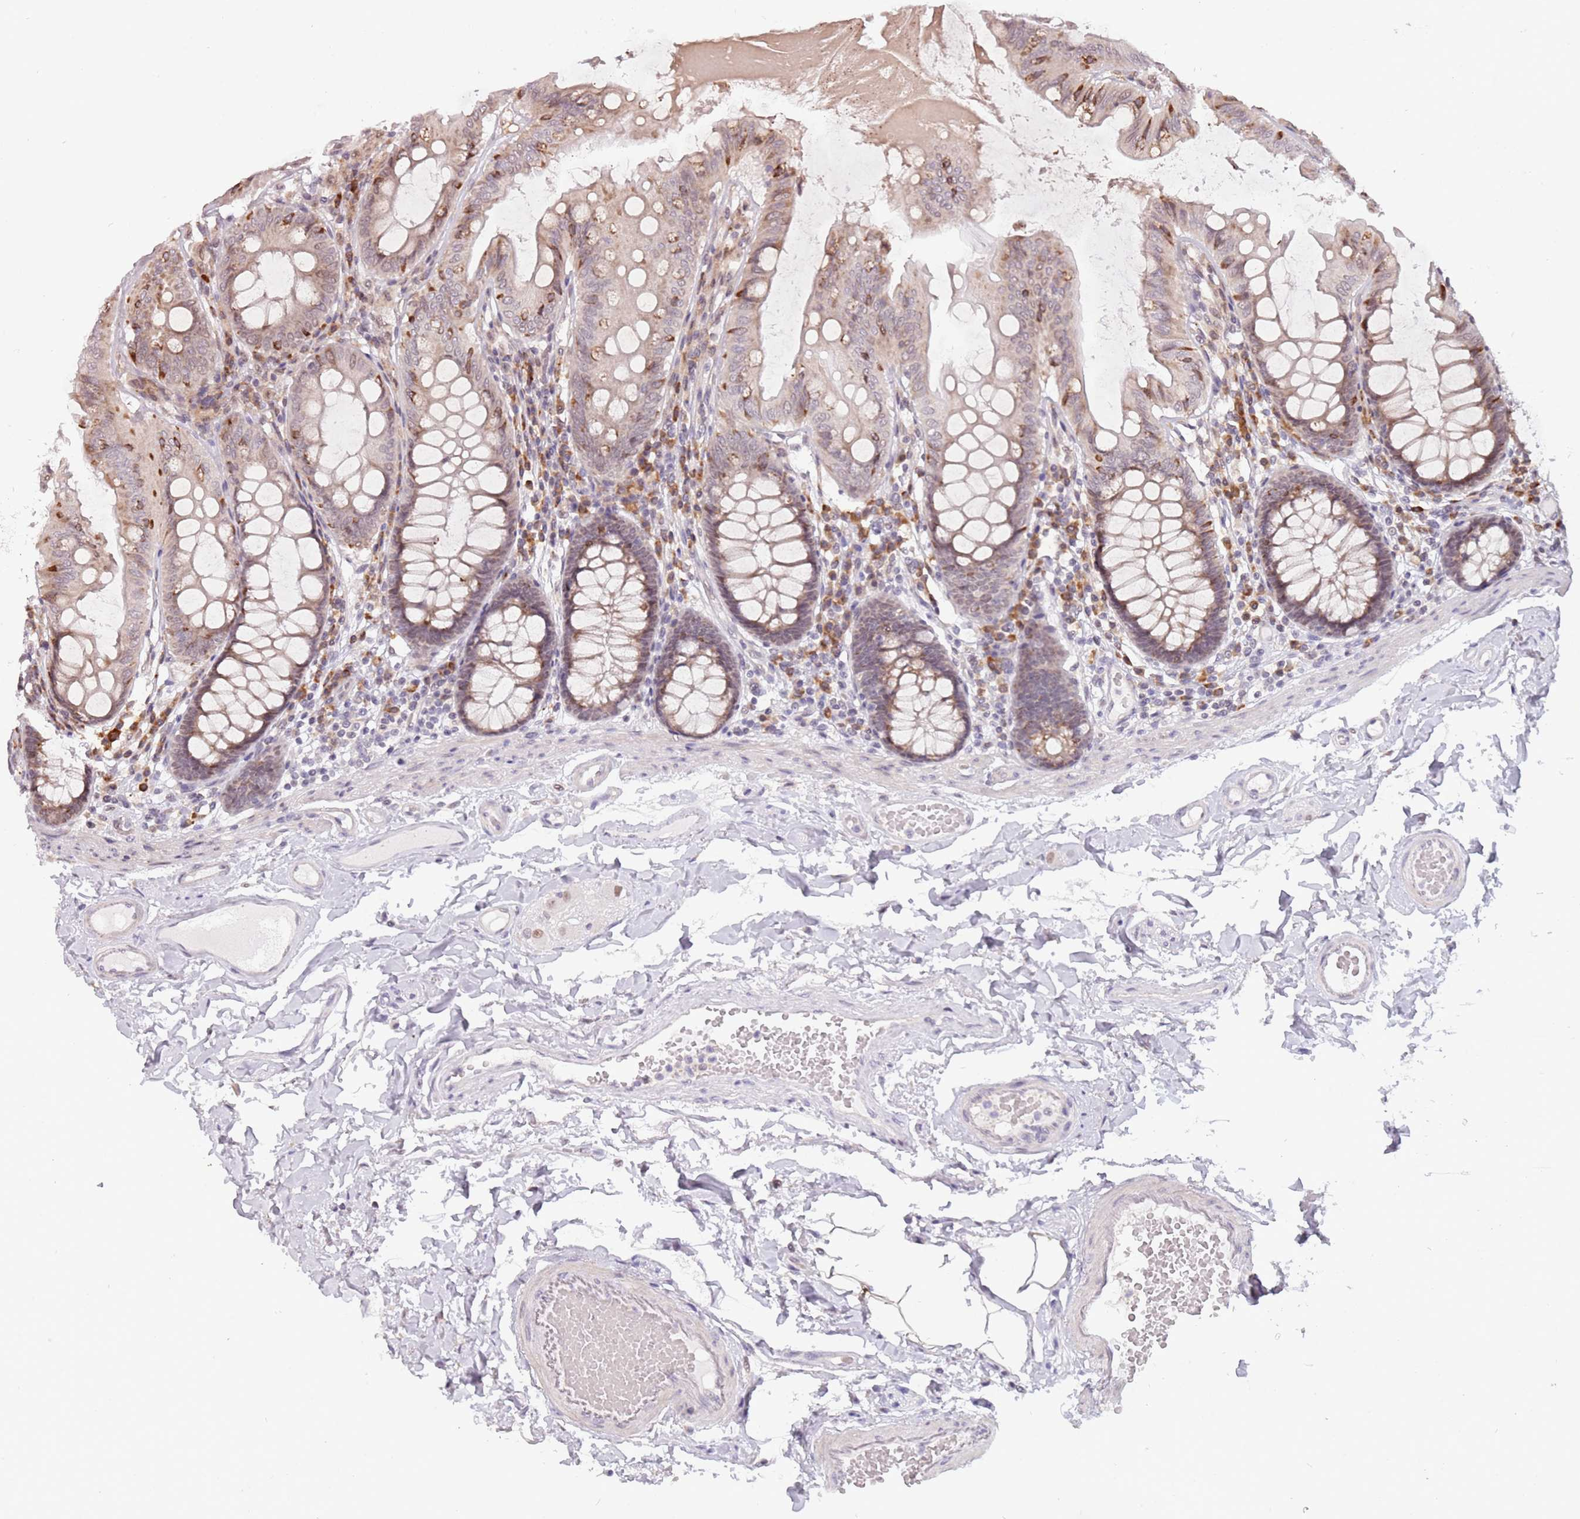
{"staining": {"intensity": "negative", "quantity": "none", "location": "none"}, "tissue": "colon", "cell_type": "Endothelial cells", "image_type": "normal", "snomed": [{"axis": "morphology", "description": "Normal tissue, NOS"}, {"axis": "topography", "description": "Colon"}], "caption": "Endothelial cells are negative for brown protein staining in unremarkable colon.", "gene": "BARD1", "patient": {"sex": "male", "age": 84}}